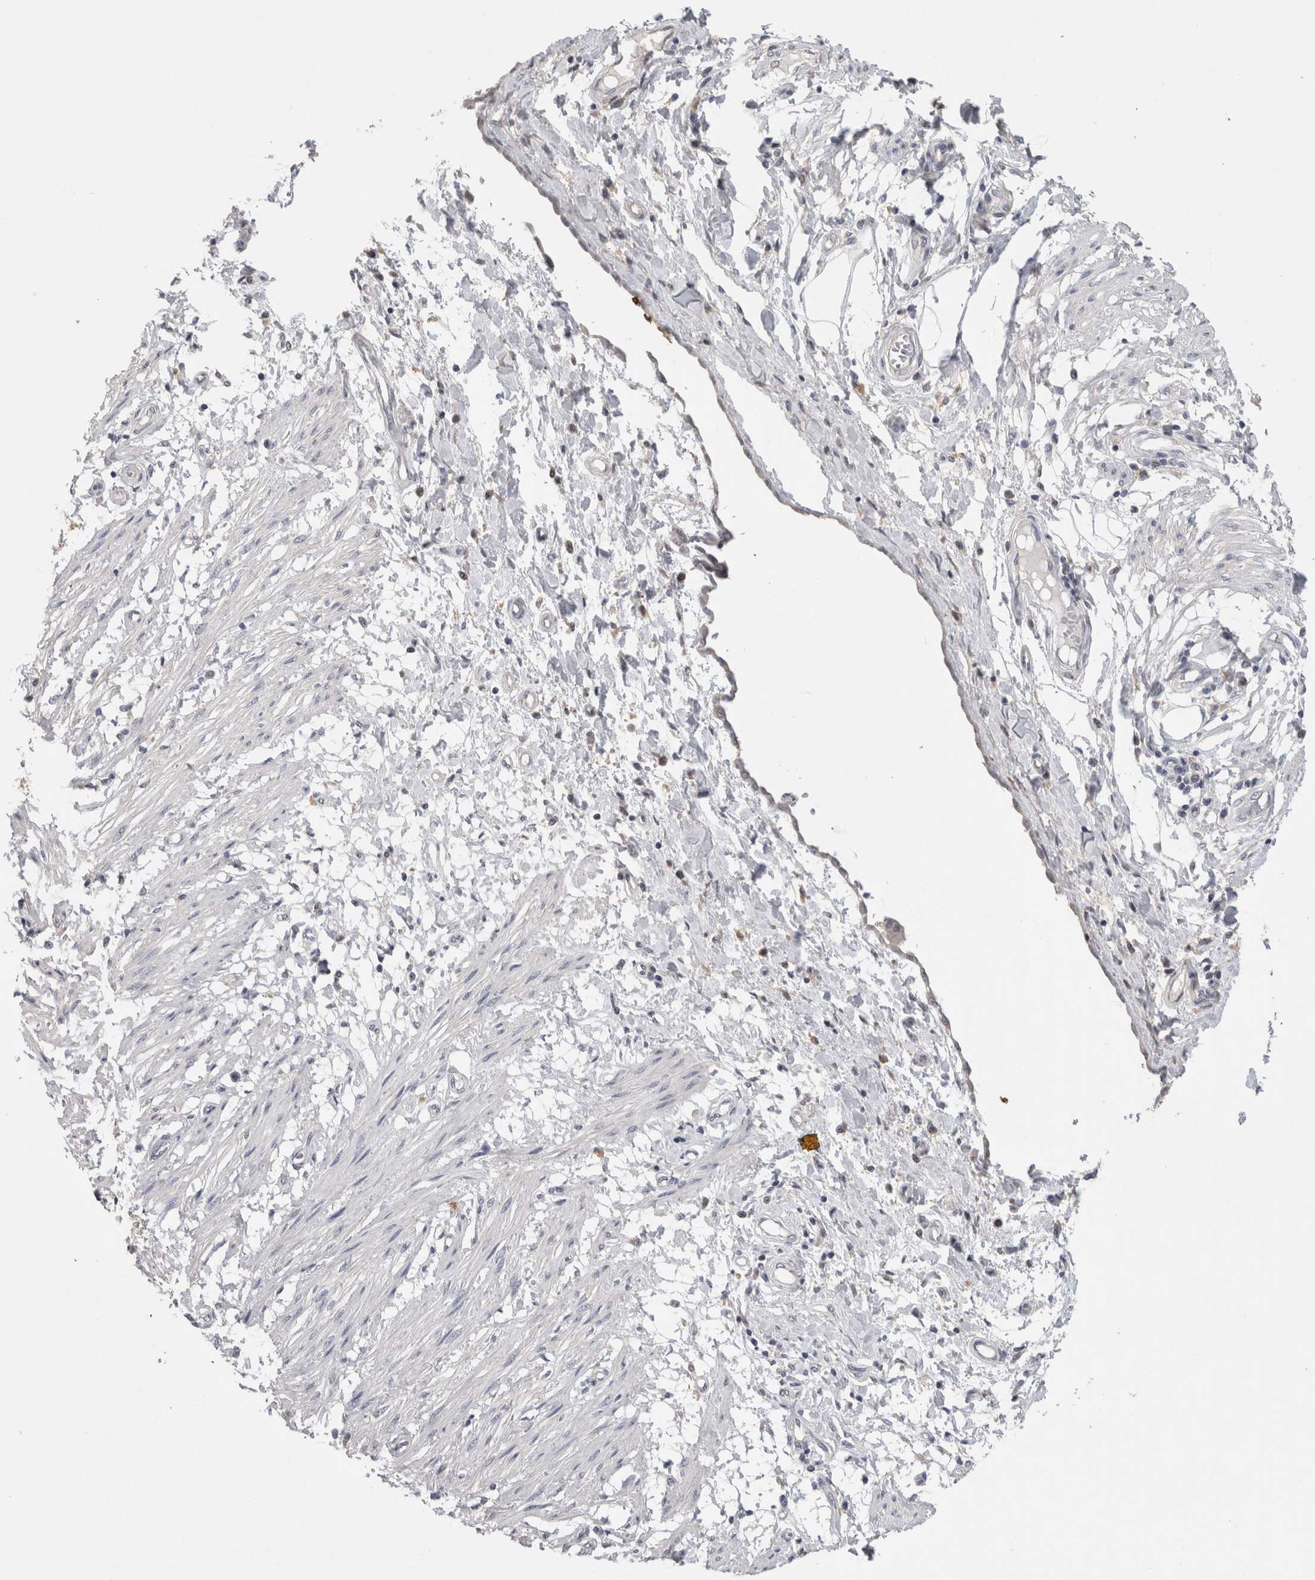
{"staining": {"intensity": "negative", "quantity": "none", "location": "none"}, "tissue": "smooth muscle", "cell_type": "Smooth muscle cells", "image_type": "normal", "snomed": [{"axis": "morphology", "description": "Normal tissue, NOS"}, {"axis": "morphology", "description": "Adenocarcinoma, NOS"}, {"axis": "topography", "description": "Smooth muscle"}, {"axis": "topography", "description": "Colon"}], "caption": "Immunohistochemical staining of unremarkable smooth muscle displays no significant staining in smooth muscle cells.", "gene": "CNTFR", "patient": {"sex": "male", "age": 14}}